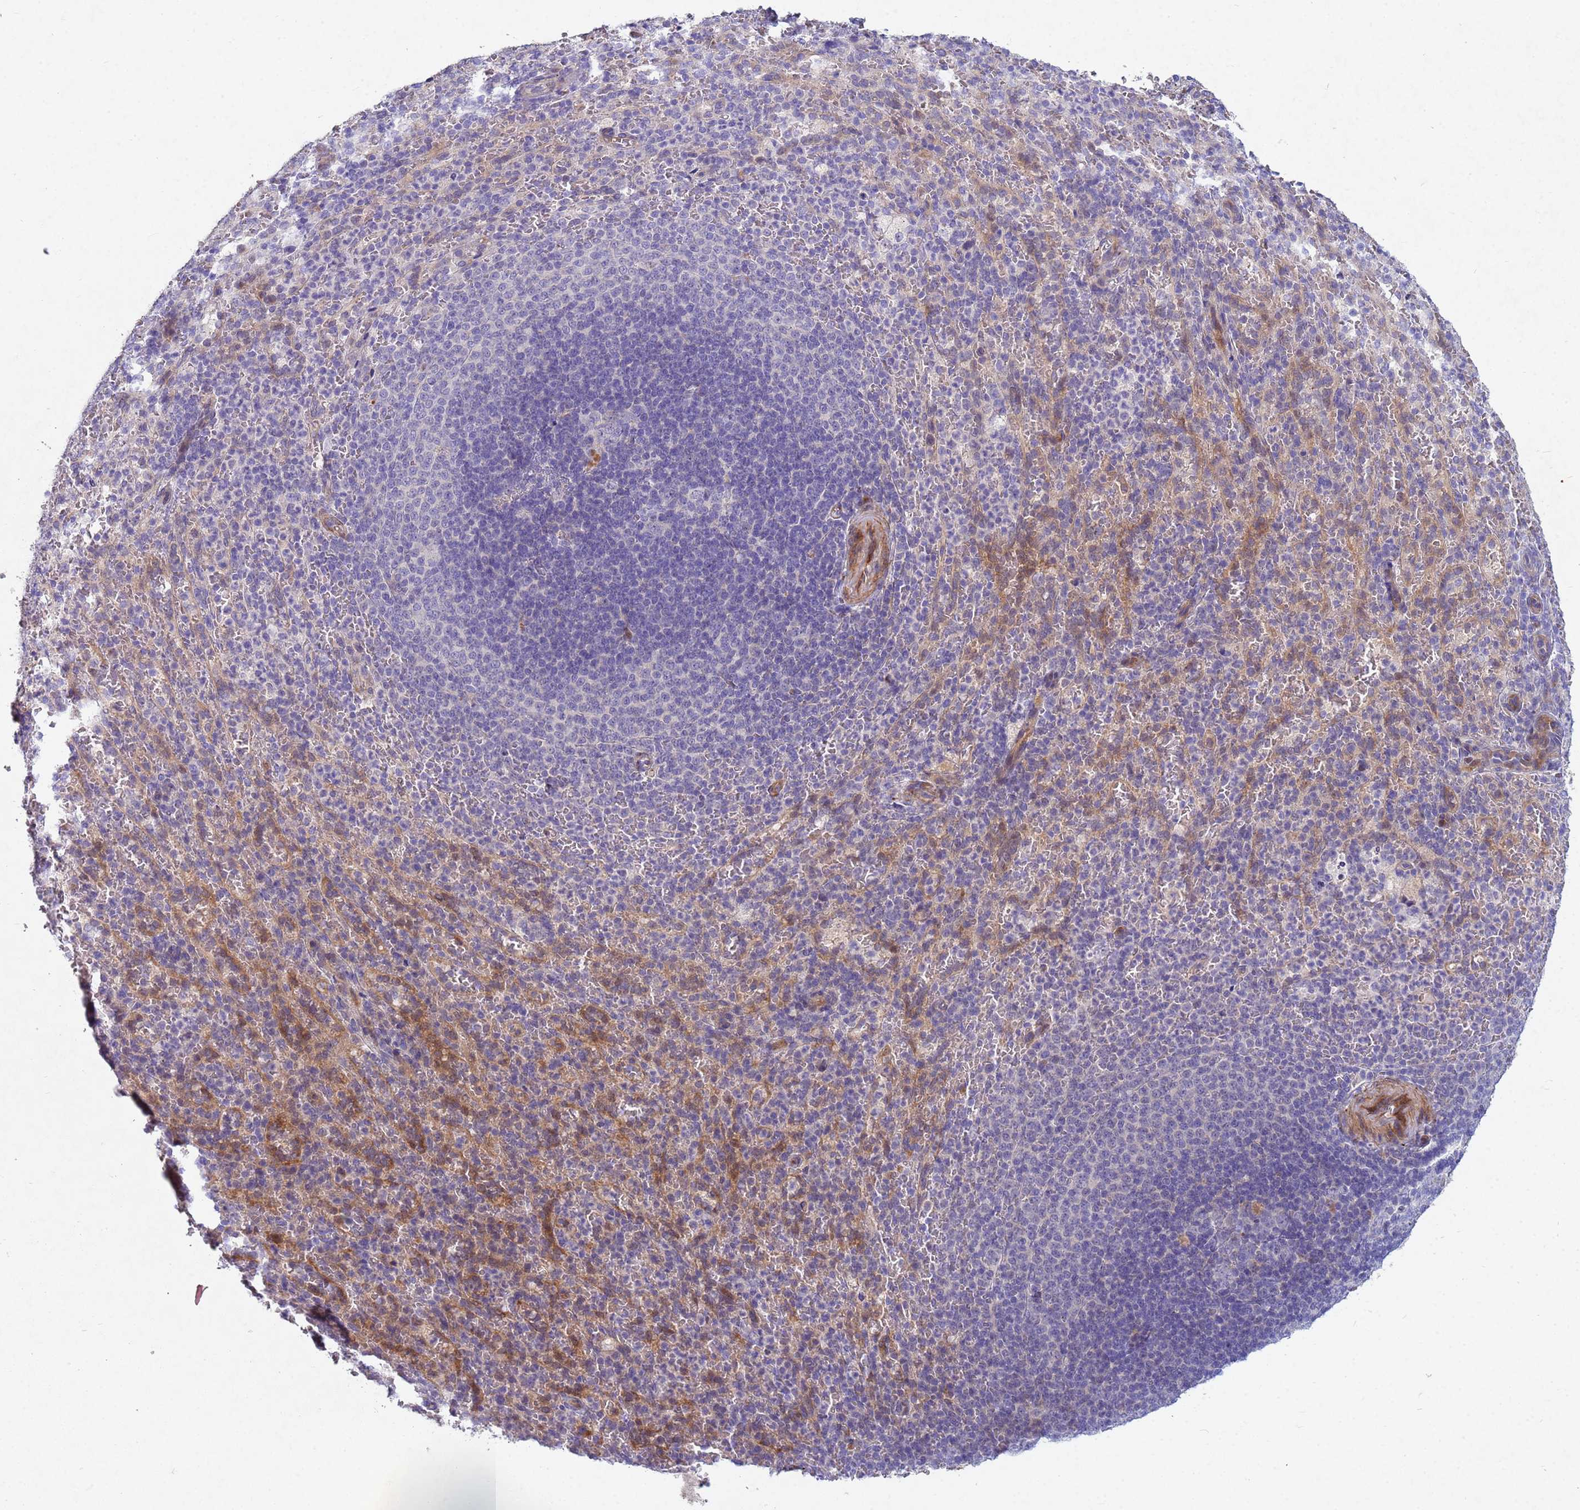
{"staining": {"intensity": "negative", "quantity": "none", "location": "none"}, "tissue": "spleen", "cell_type": "Cells in red pulp", "image_type": "normal", "snomed": [{"axis": "morphology", "description": "Normal tissue, NOS"}, {"axis": "topography", "description": "Spleen"}], "caption": "An IHC photomicrograph of normal spleen is shown. There is no staining in cells in red pulp of spleen. The staining is performed using DAB (3,3'-diaminobenzidine) brown chromogen with nuclei counter-stained in using hematoxylin.", "gene": "TNPO2", "patient": {"sex": "female", "age": 21}}